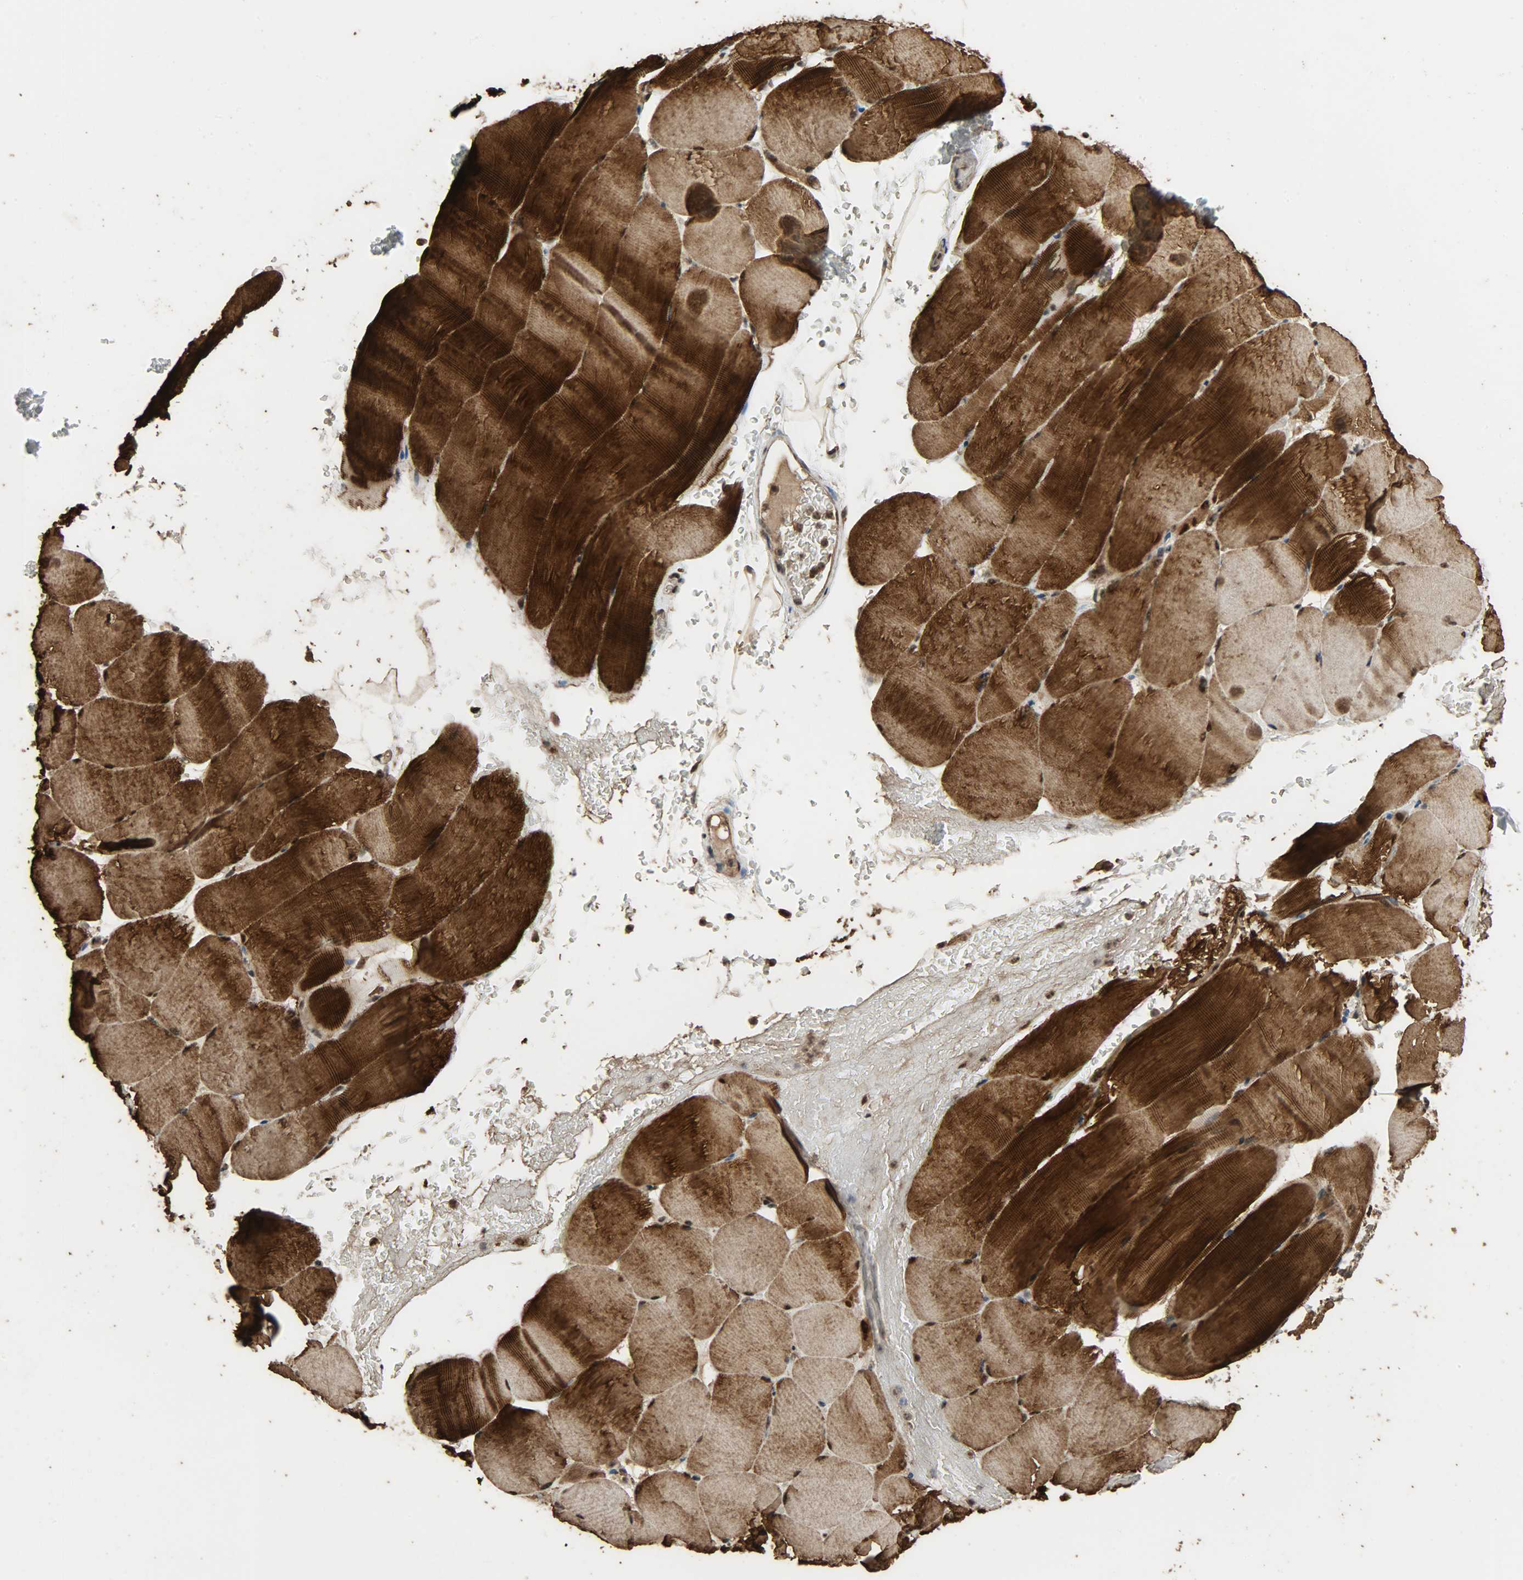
{"staining": {"intensity": "strong", "quantity": ">75%", "location": "cytoplasmic/membranous,nuclear"}, "tissue": "skeletal muscle", "cell_type": "Myocytes", "image_type": "normal", "snomed": [{"axis": "morphology", "description": "Normal tissue, NOS"}, {"axis": "topography", "description": "Skeletal muscle"}], "caption": "Protein analysis of benign skeletal muscle demonstrates strong cytoplasmic/membranous,nuclear positivity in approximately >75% of myocytes.", "gene": "CCNT2", "patient": {"sex": "female", "age": 37}}